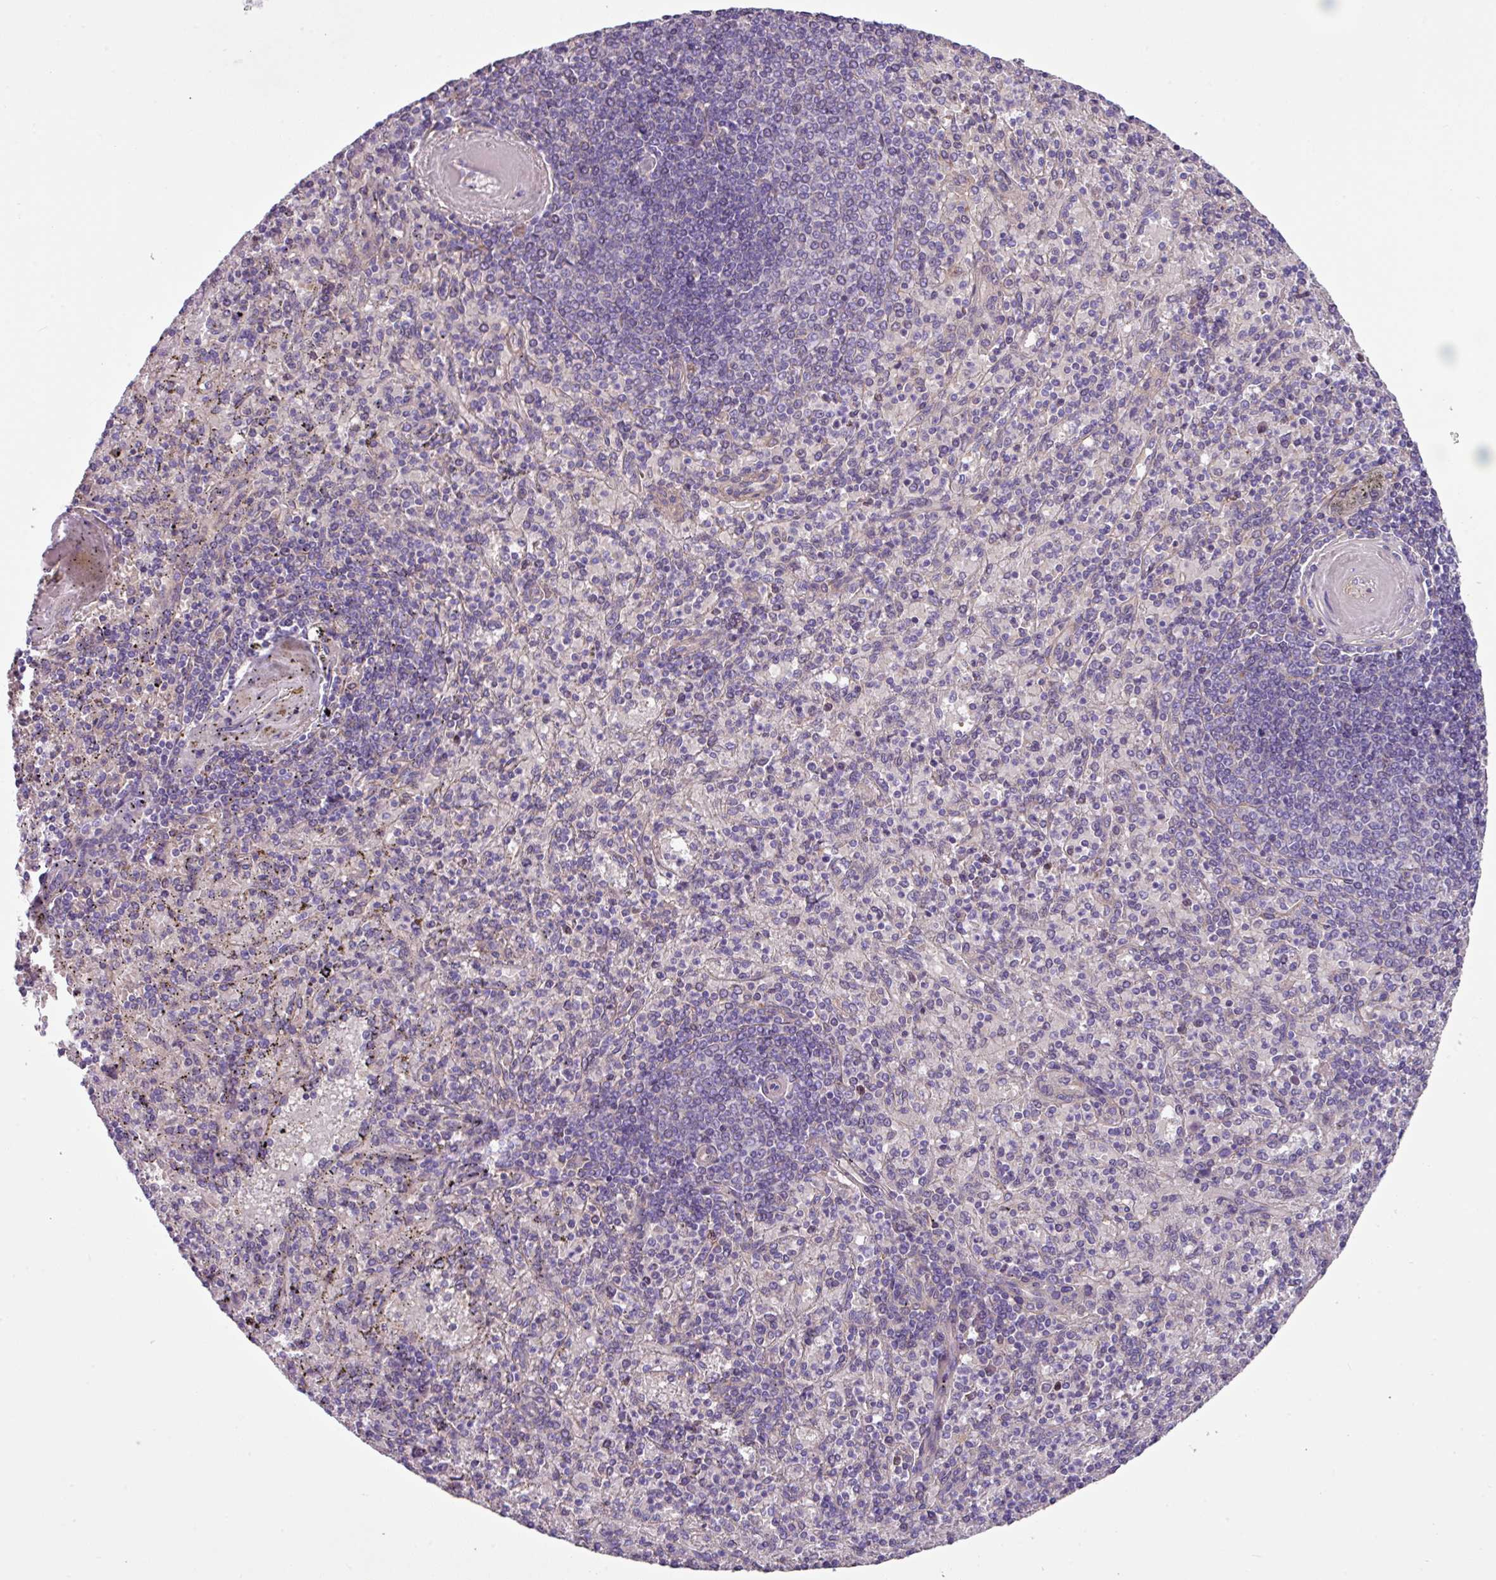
{"staining": {"intensity": "negative", "quantity": "none", "location": "none"}, "tissue": "spleen", "cell_type": "Cells in red pulp", "image_type": "normal", "snomed": [{"axis": "morphology", "description": "Normal tissue, NOS"}, {"axis": "topography", "description": "Spleen"}], "caption": "The immunohistochemistry histopathology image has no significant positivity in cells in red pulp of spleen. The staining is performed using DAB brown chromogen with nuclei counter-stained in using hematoxylin.", "gene": "SLC23A2", "patient": {"sex": "male", "age": 82}}